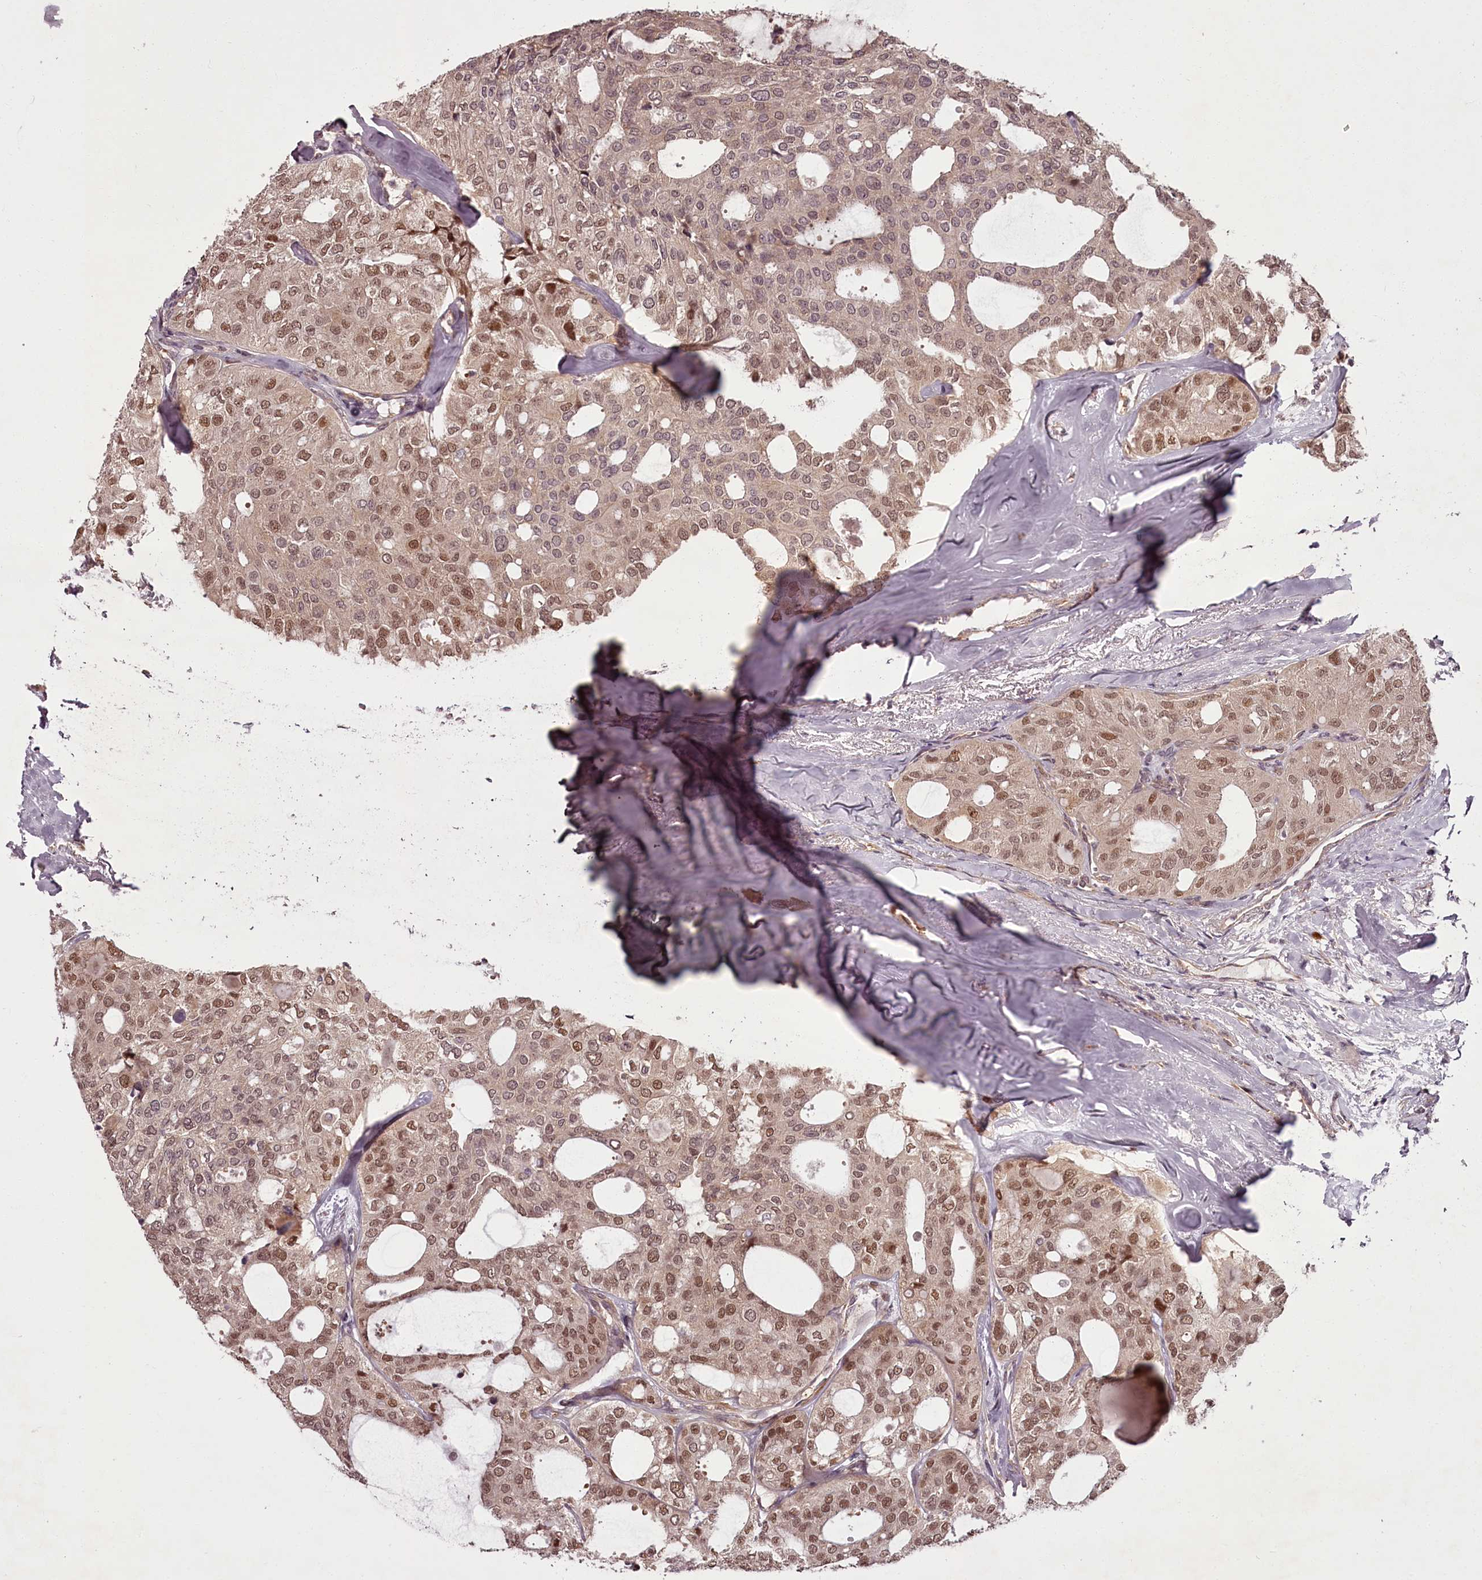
{"staining": {"intensity": "moderate", "quantity": ">75%", "location": "nuclear"}, "tissue": "thyroid cancer", "cell_type": "Tumor cells", "image_type": "cancer", "snomed": [{"axis": "morphology", "description": "Follicular adenoma carcinoma, NOS"}, {"axis": "topography", "description": "Thyroid gland"}], "caption": "Thyroid cancer (follicular adenoma carcinoma) stained with DAB immunohistochemistry reveals medium levels of moderate nuclear expression in approximately >75% of tumor cells. Ihc stains the protein of interest in brown and the nuclei are stained blue.", "gene": "CCDC92", "patient": {"sex": "male", "age": 75}}